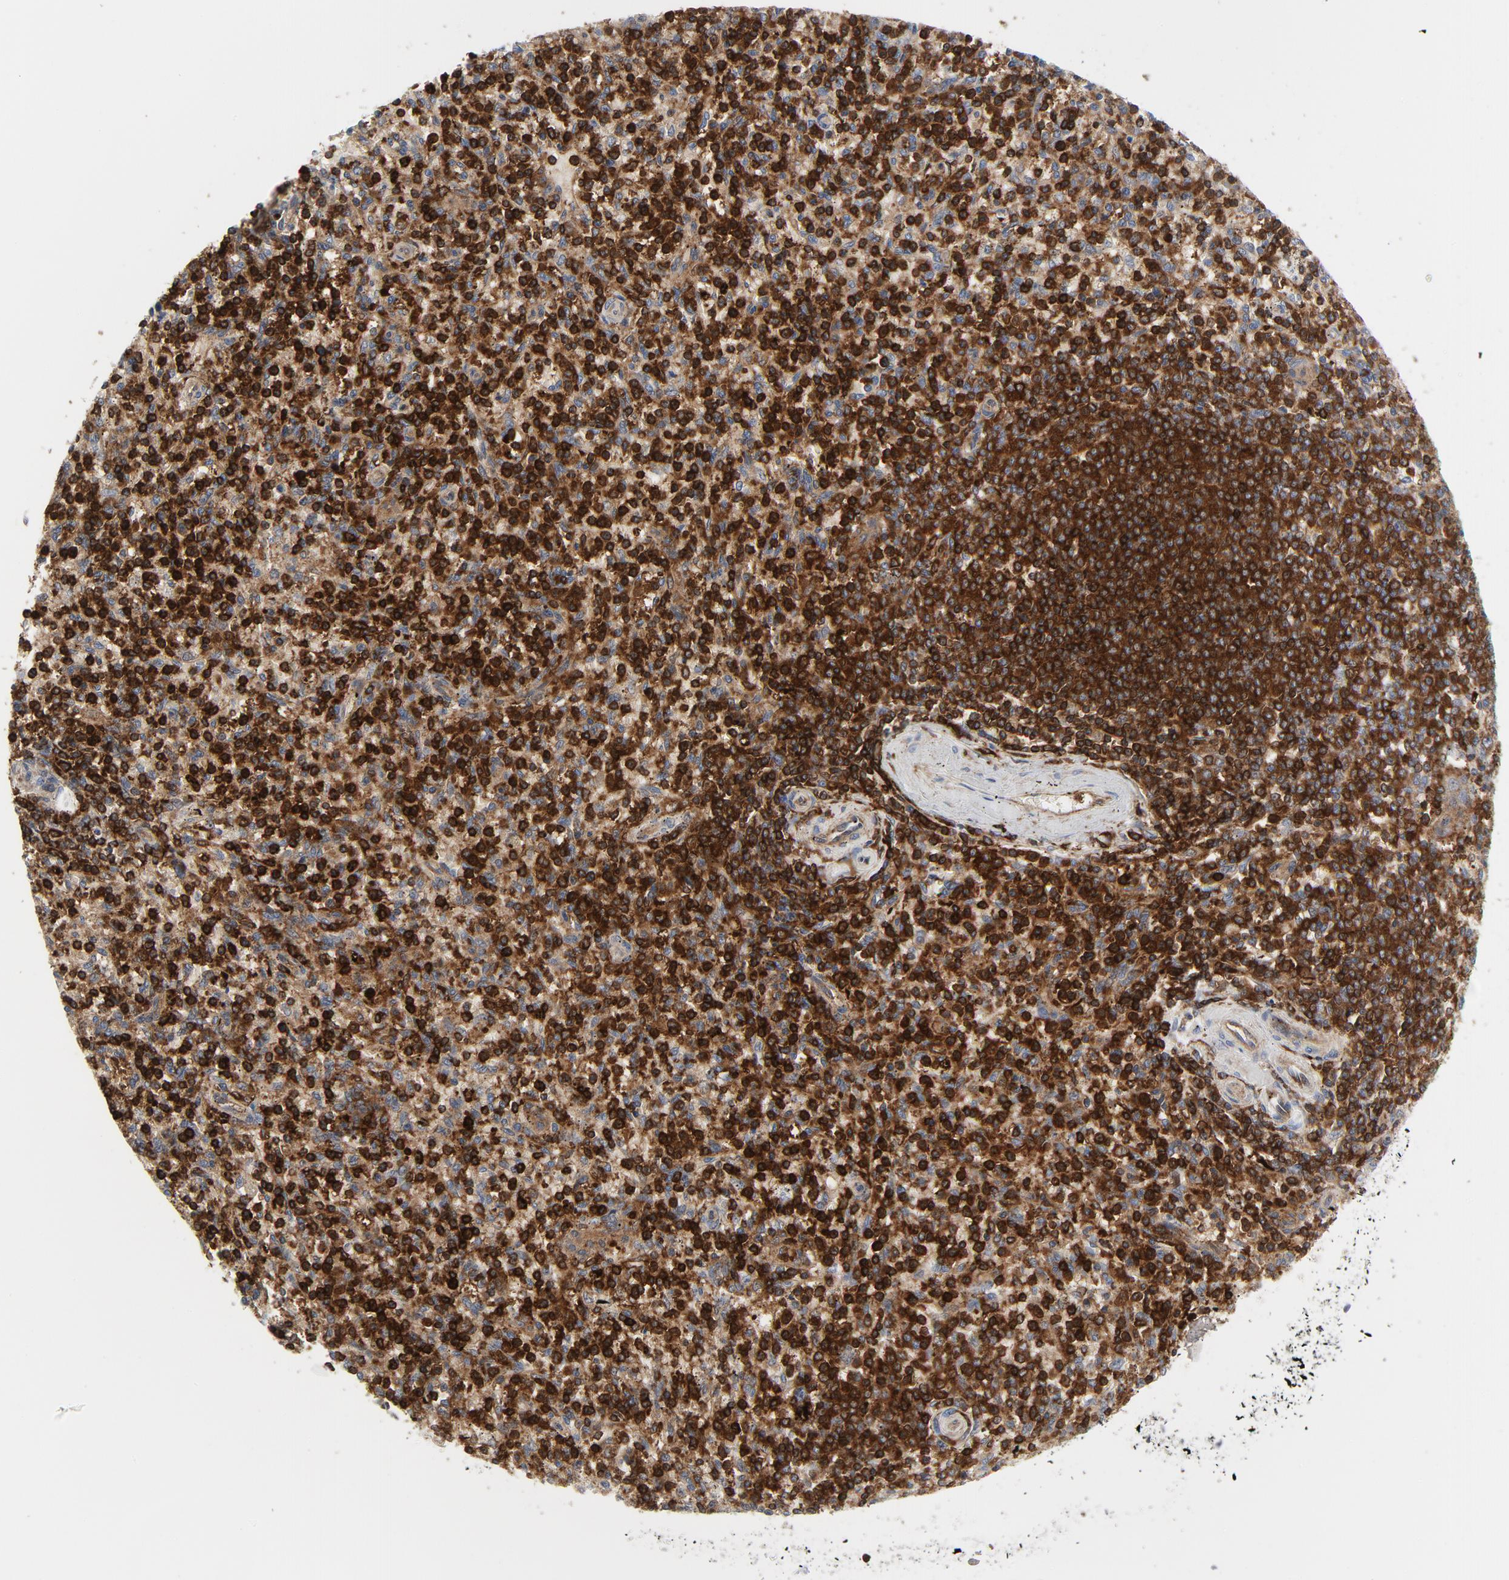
{"staining": {"intensity": "strong", "quantity": "25%-75%", "location": "cytoplasmic/membranous"}, "tissue": "spleen", "cell_type": "Cells in red pulp", "image_type": "normal", "snomed": [{"axis": "morphology", "description": "Normal tissue, NOS"}, {"axis": "topography", "description": "Spleen"}], "caption": "About 25%-75% of cells in red pulp in benign human spleen exhibit strong cytoplasmic/membranous protein positivity as visualized by brown immunohistochemical staining.", "gene": "YES1", "patient": {"sex": "male", "age": 72}}